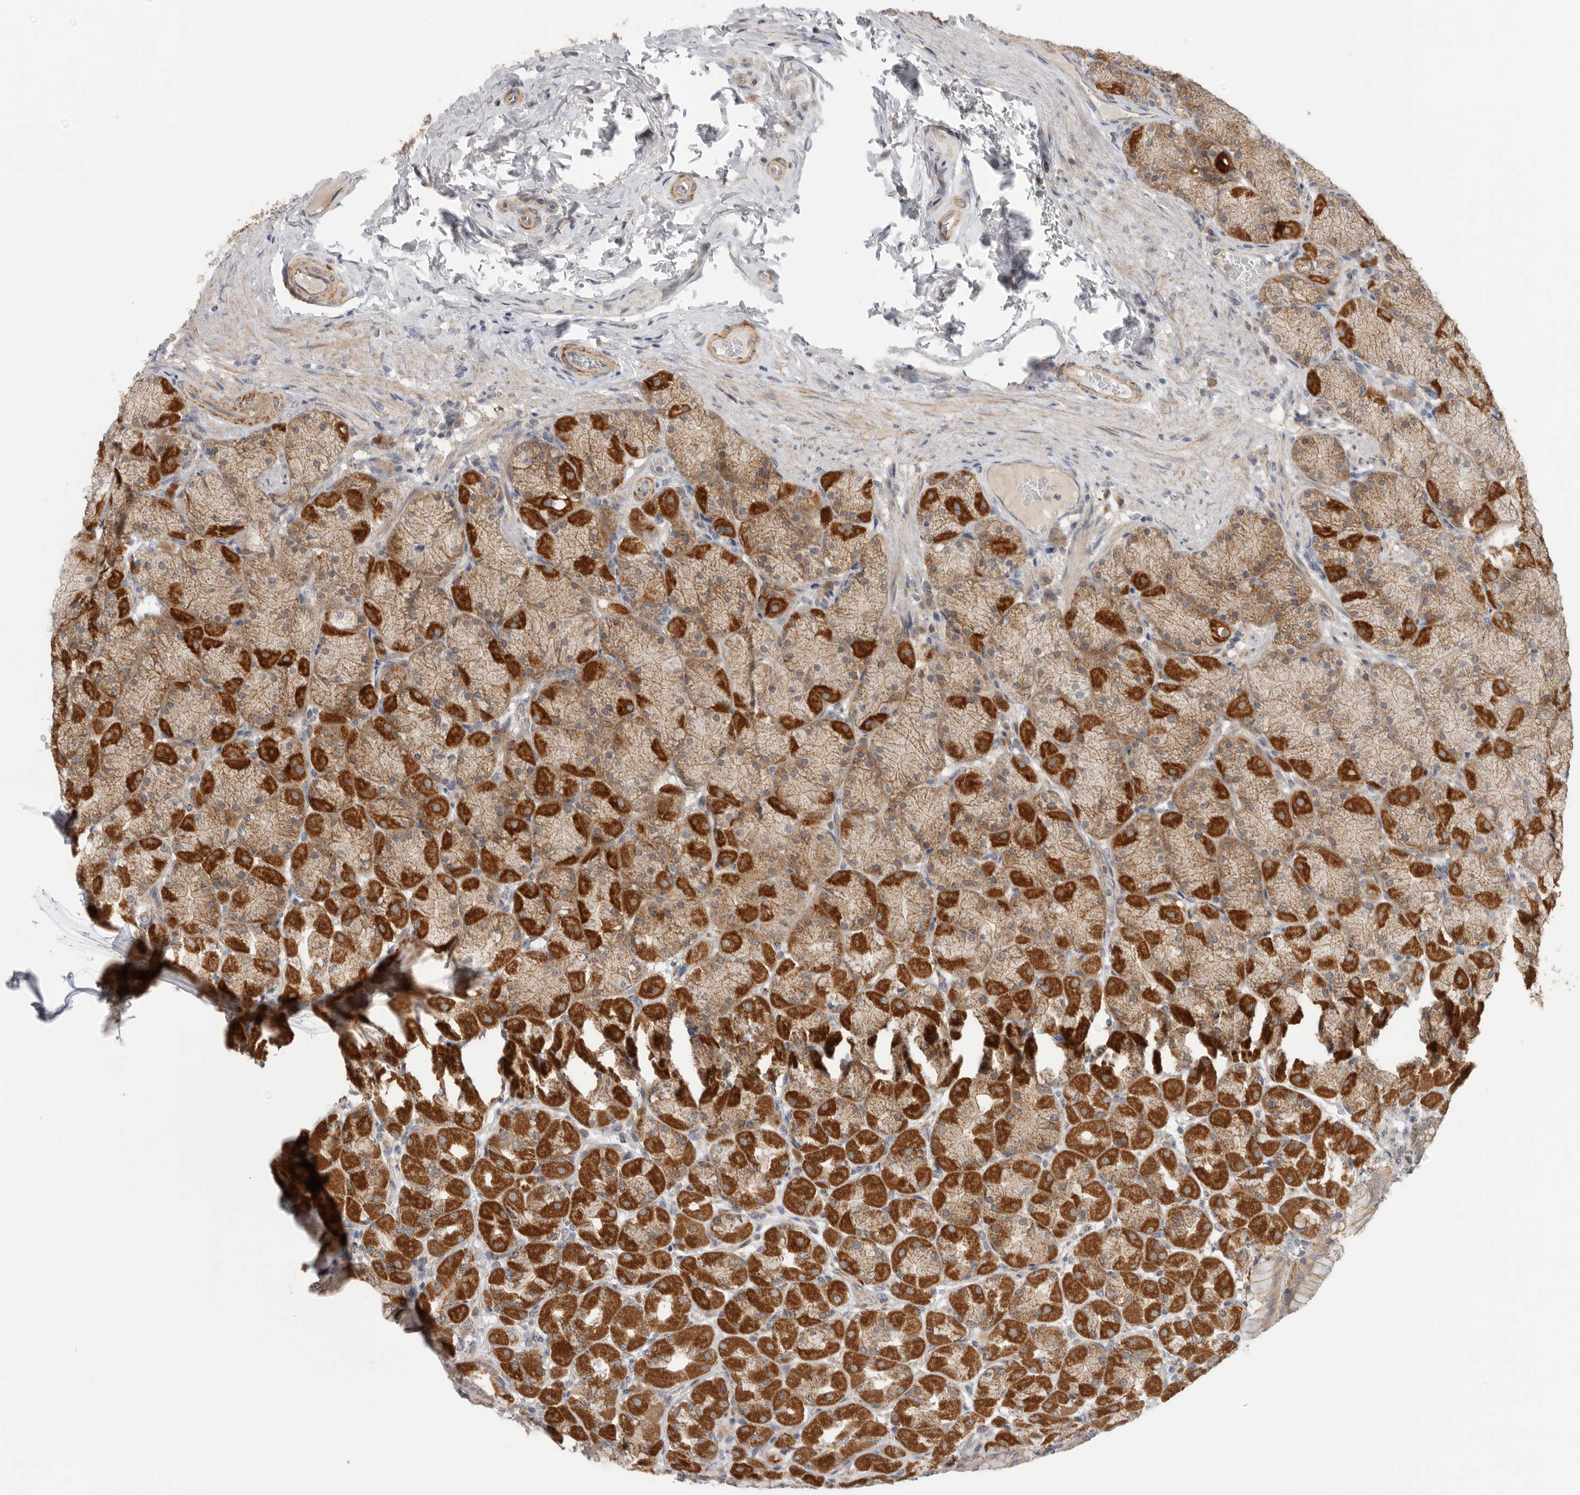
{"staining": {"intensity": "strong", "quantity": ">75%", "location": "cytoplasmic/membranous"}, "tissue": "stomach", "cell_type": "Glandular cells", "image_type": "normal", "snomed": [{"axis": "morphology", "description": "Normal tissue, NOS"}, {"axis": "topography", "description": "Stomach, upper"}], "caption": "Strong cytoplasmic/membranous protein positivity is seen in approximately >75% of glandular cells in stomach. (DAB (3,3'-diaminobenzidine) IHC with brightfield microscopy, high magnification).", "gene": "MTFR1L", "patient": {"sex": "female", "age": 56}}